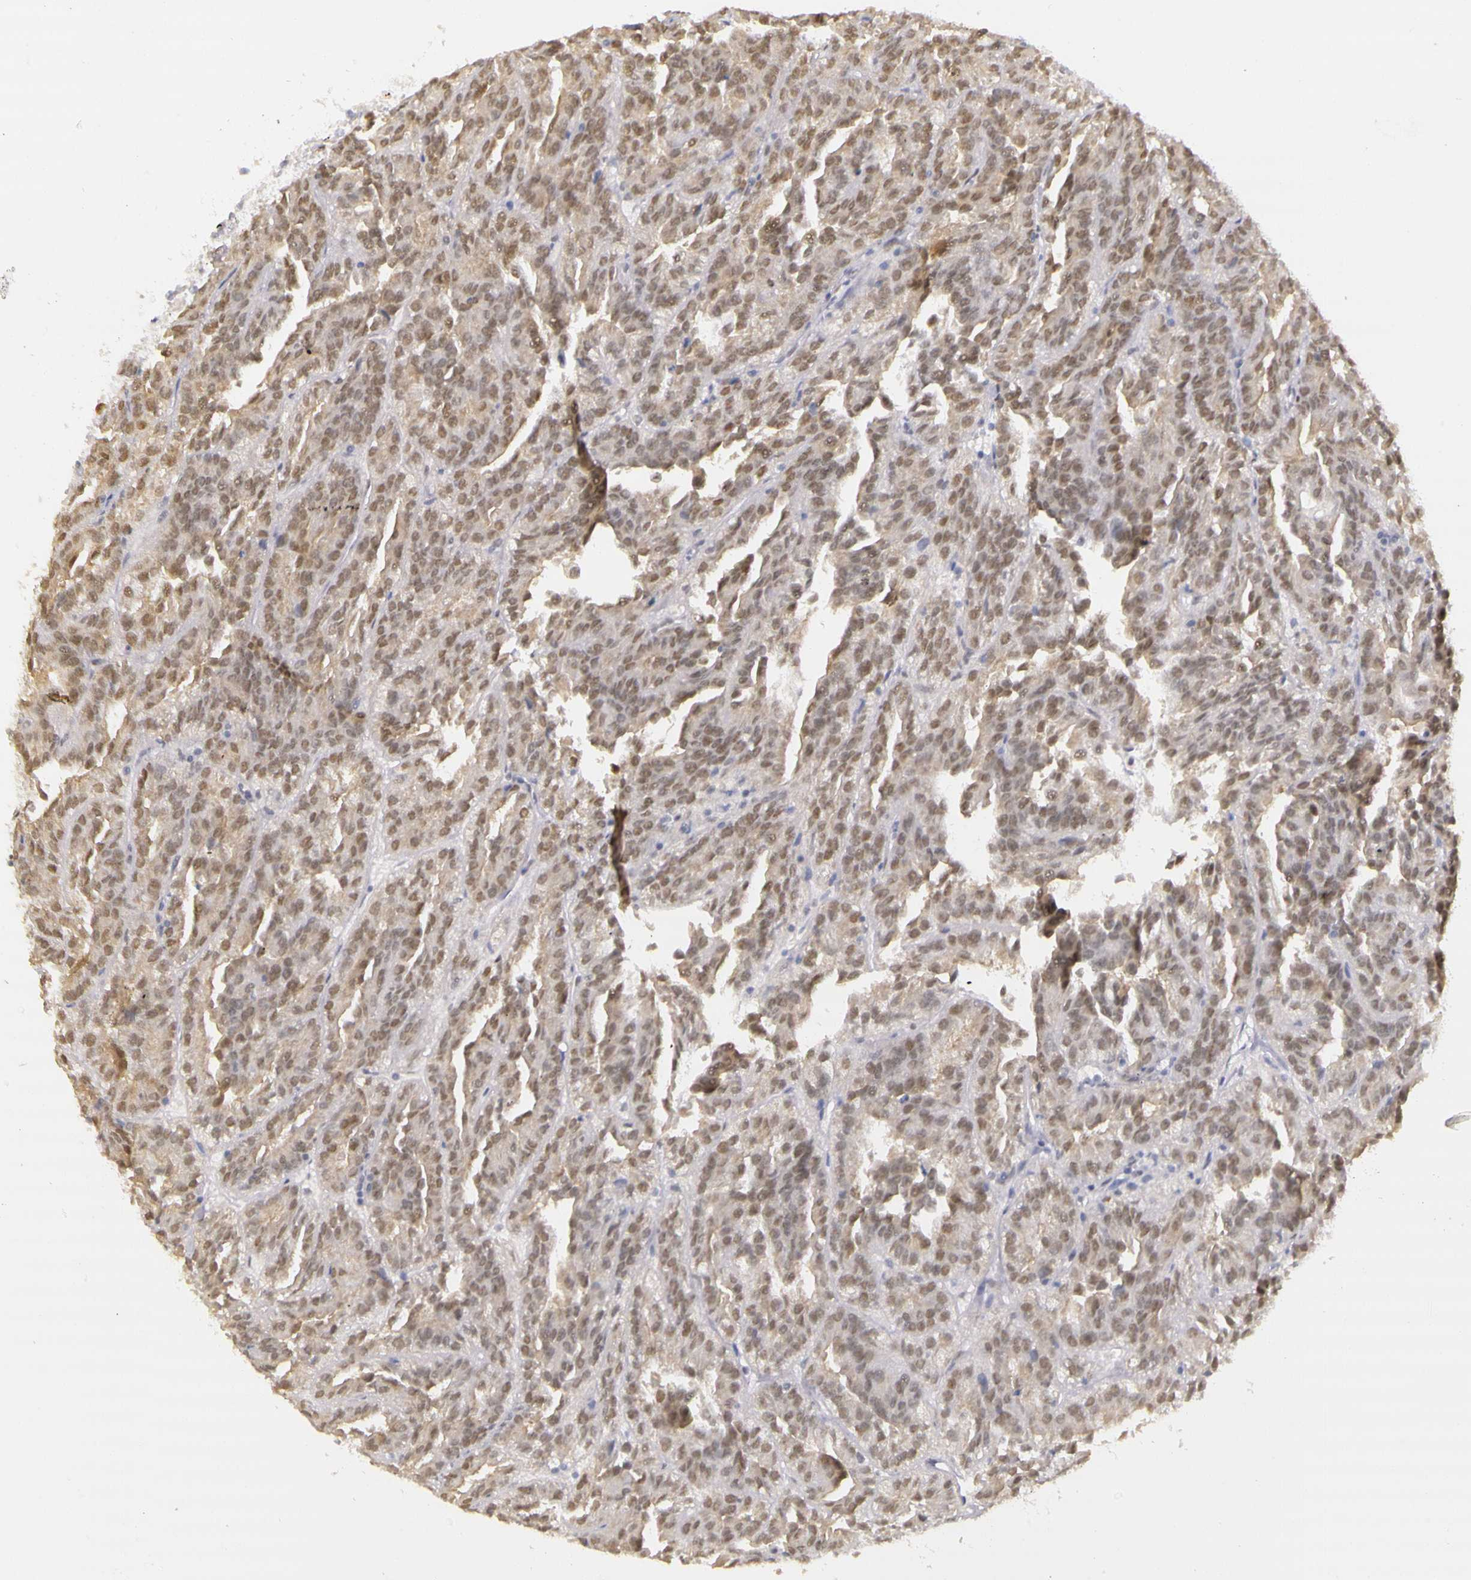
{"staining": {"intensity": "weak", "quantity": ">75%", "location": "cytoplasmic/membranous,nuclear"}, "tissue": "renal cancer", "cell_type": "Tumor cells", "image_type": "cancer", "snomed": [{"axis": "morphology", "description": "Adenocarcinoma, NOS"}, {"axis": "topography", "description": "Kidney"}], "caption": "Adenocarcinoma (renal) stained with DAB immunohistochemistry shows low levels of weak cytoplasmic/membranous and nuclear positivity in approximately >75% of tumor cells.", "gene": "WDR13", "patient": {"sex": "male", "age": 46}}